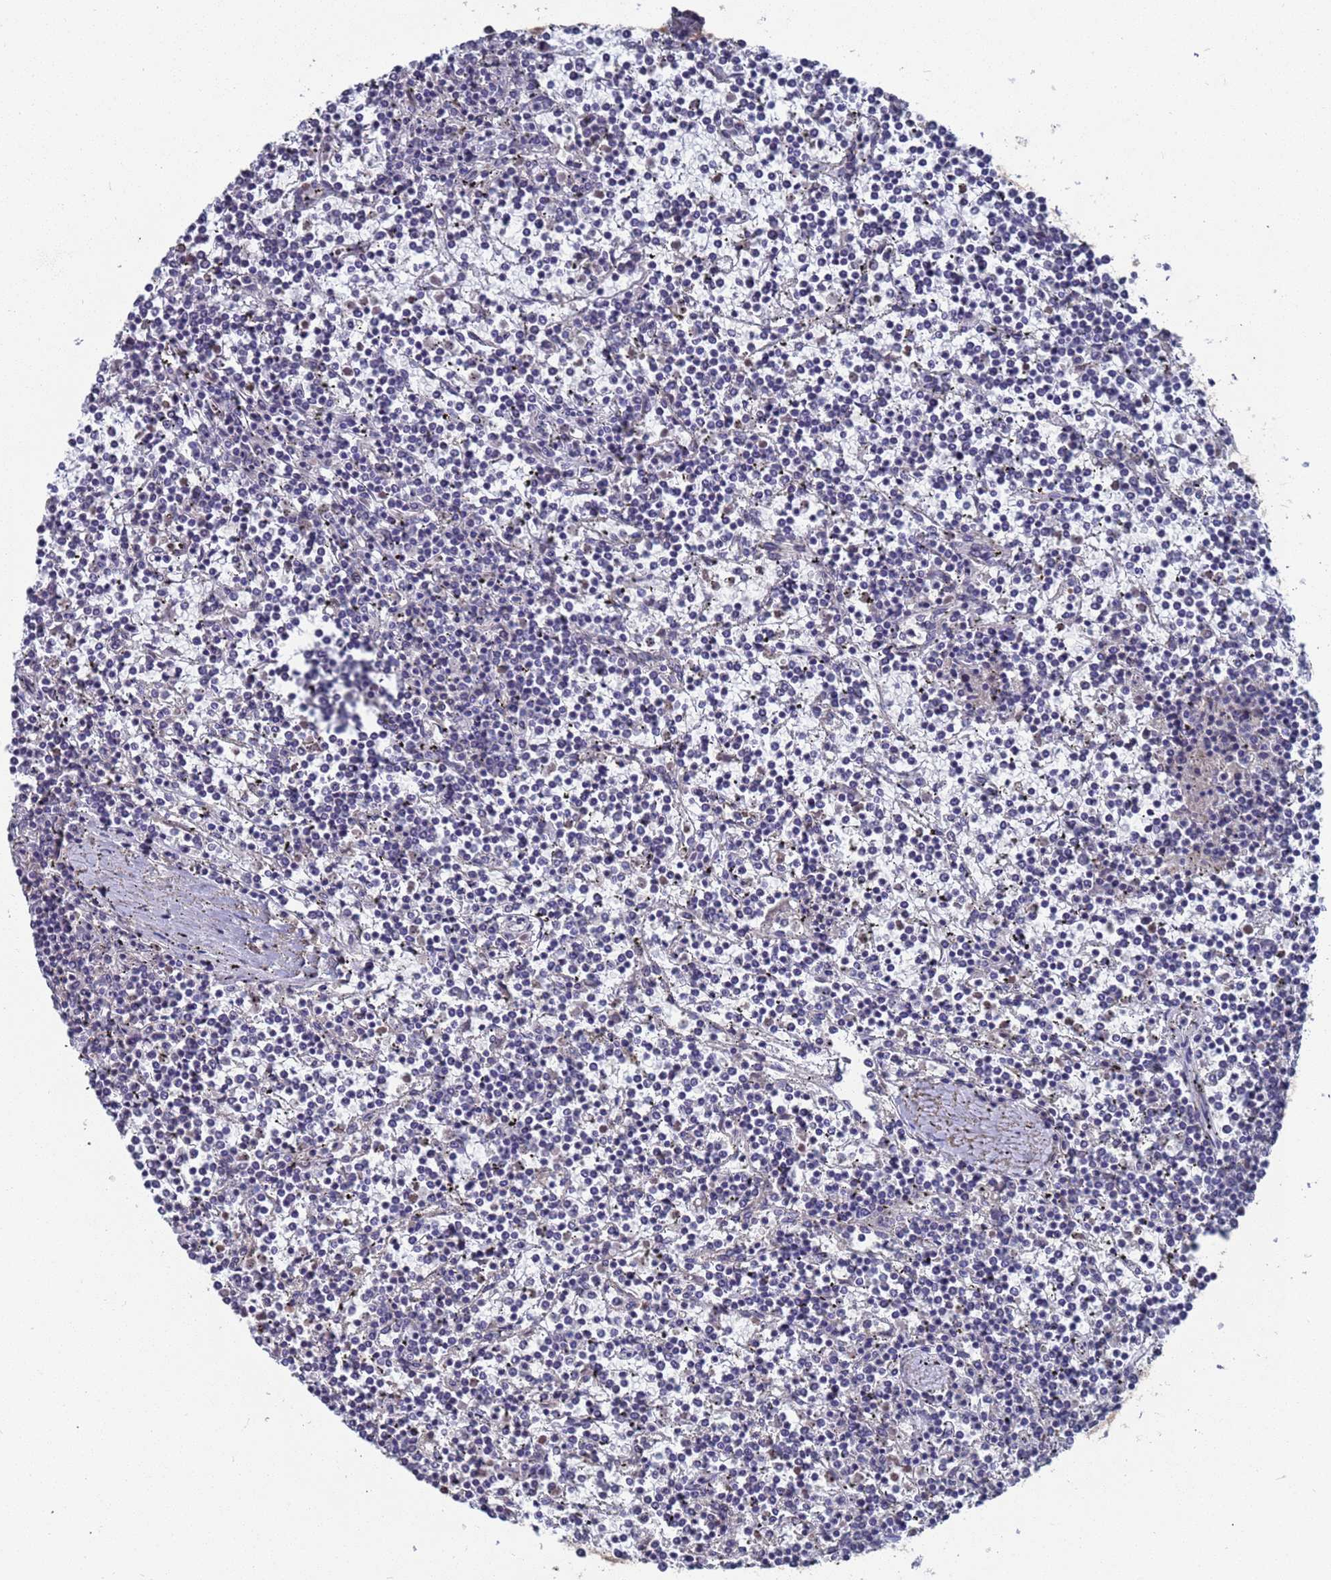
{"staining": {"intensity": "negative", "quantity": "none", "location": "none"}, "tissue": "lymphoma", "cell_type": "Tumor cells", "image_type": "cancer", "snomed": [{"axis": "morphology", "description": "Malignant lymphoma, non-Hodgkin's type, Low grade"}, {"axis": "topography", "description": "Spleen"}], "caption": "High power microscopy photomicrograph of an immunohistochemistry histopathology image of lymphoma, revealing no significant expression in tumor cells.", "gene": "CFAP119", "patient": {"sex": "female", "age": 19}}